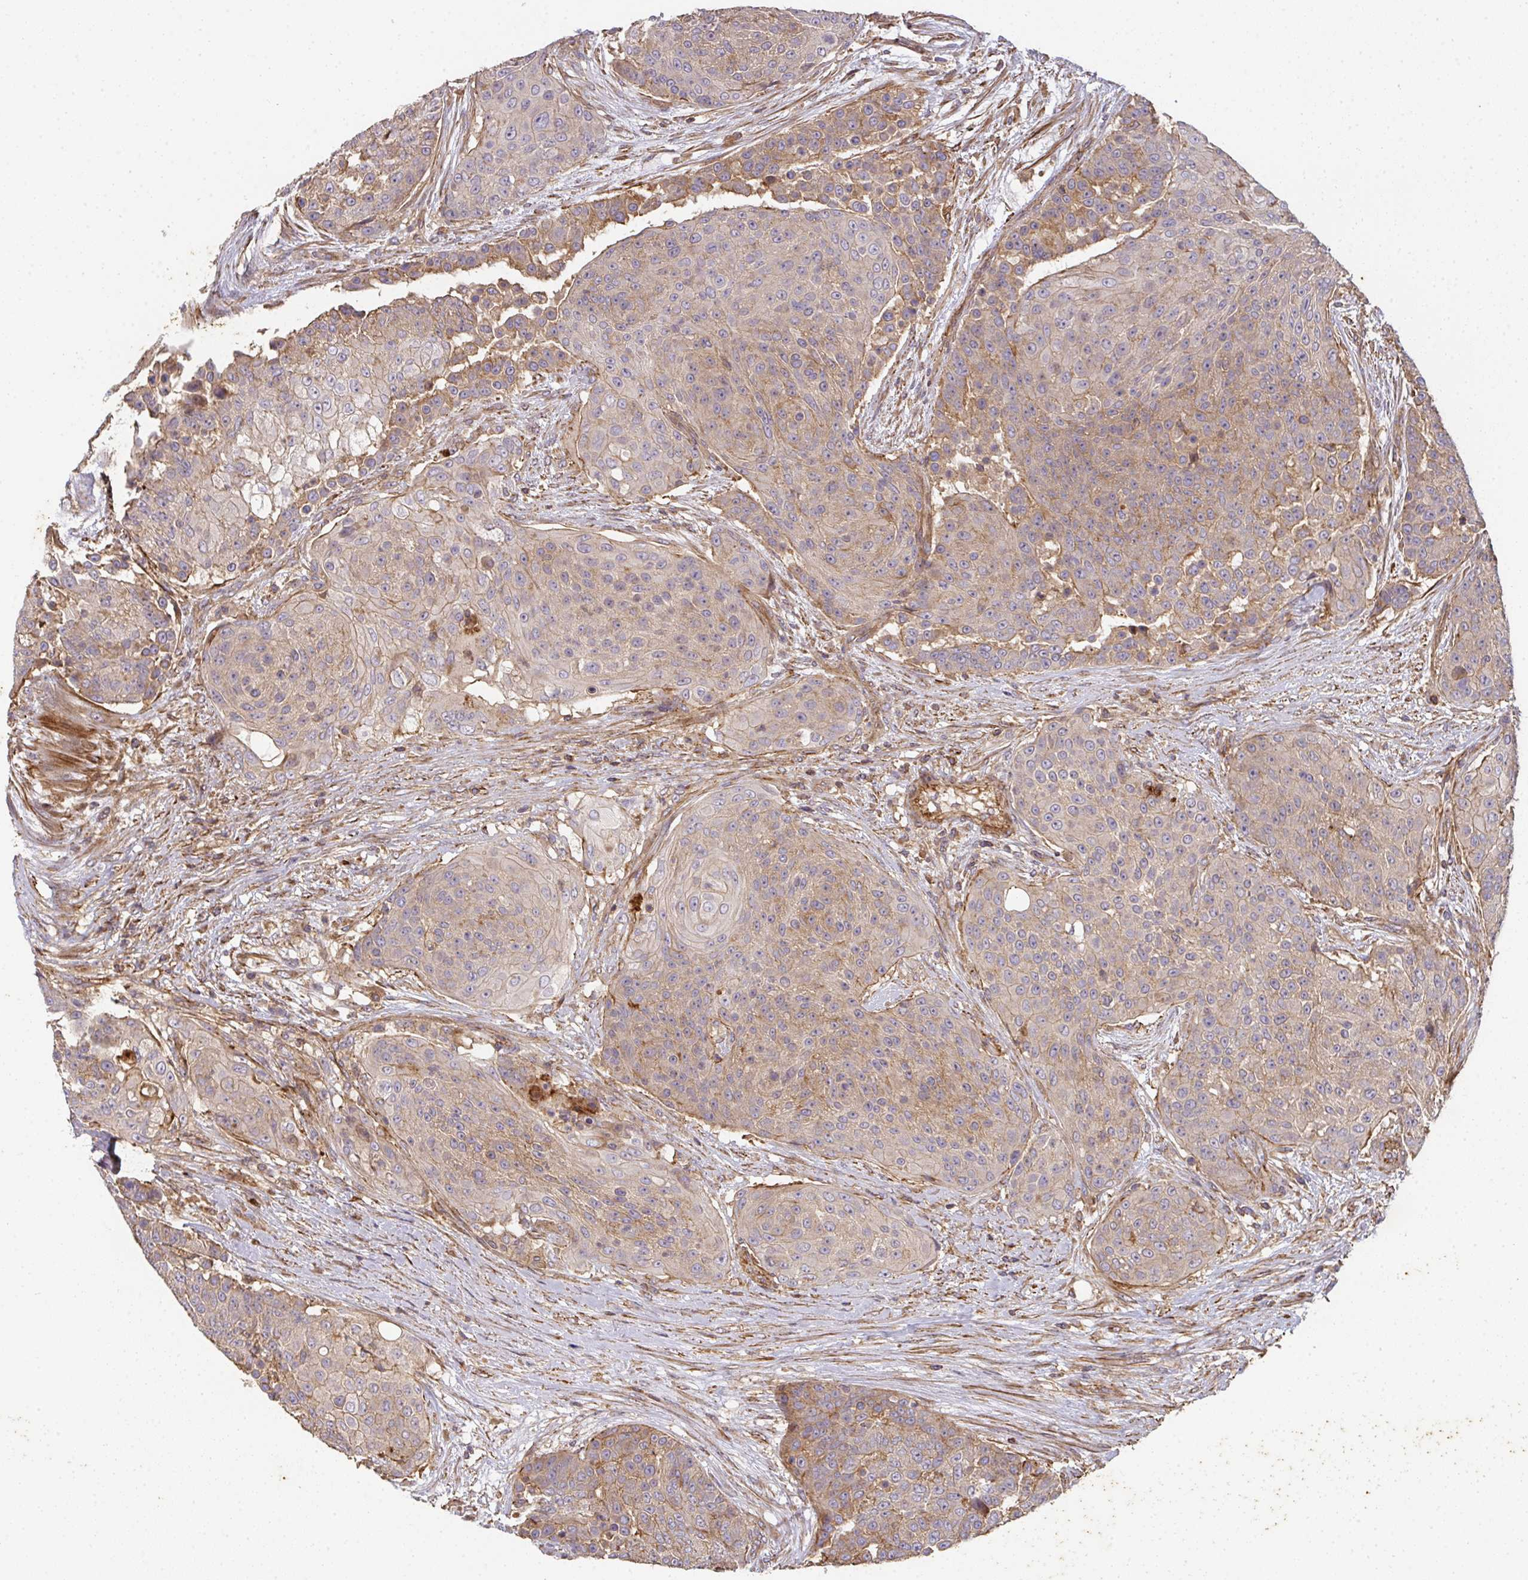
{"staining": {"intensity": "weak", "quantity": ">75%", "location": "cytoplasmic/membranous"}, "tissue": "urothelial cancer", "cell_type": "Tumor cells", "image_type": "cancer", "snomed": [{"axis": "morphology", "description": "Urothelial carcinoma, High grade"}, {"axis": "topography", "description": "Urinary bladder"}], "caption": "IHC of human urothelial cancer exhibits low levels of weak cytoplasmic/membranous staining in about >75% of tumor cells.", "gene": "TNMD", "patient": {"sex": "female", "age": 63}}